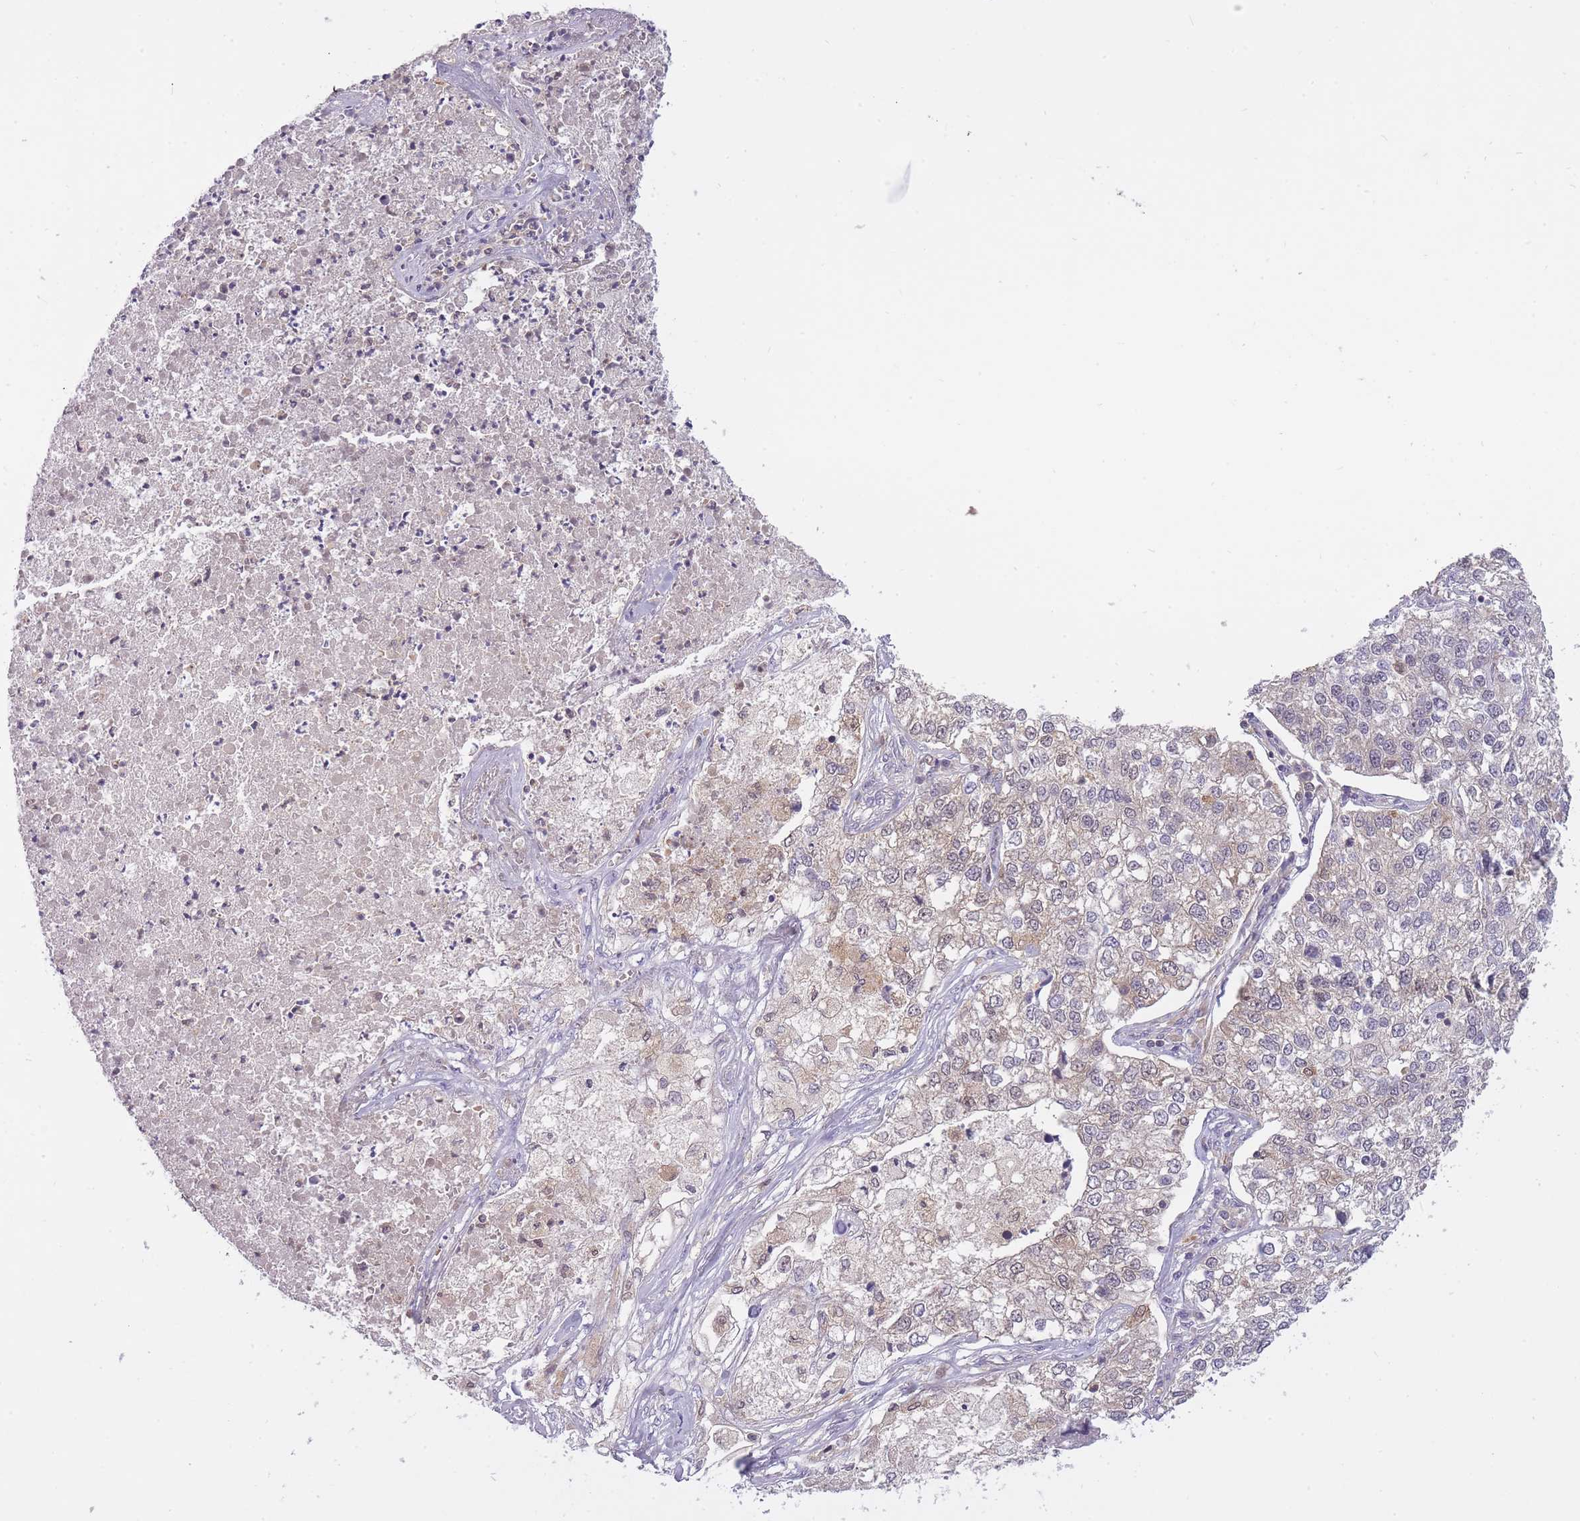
{"staining": {"intensity": "weak", "quantity": "25%-75%", "location": "cytoplasmic/membranous,nuclear"}, "tissue": "lung cancer", "cell_type": "Tumor cells", "image_type": "cancer", "snomed": [{"axis": "morphology", "description": "Adenocarcinoma, NOS"}, {"axis": "topography", "description": "Lung"}], "caption": "Human adenocarcinoma (lung) stained with a protein marker shows weak staining in tumor cells.", "gene": "CXorf38", "patient": {"sex": "male", "age": 49}}